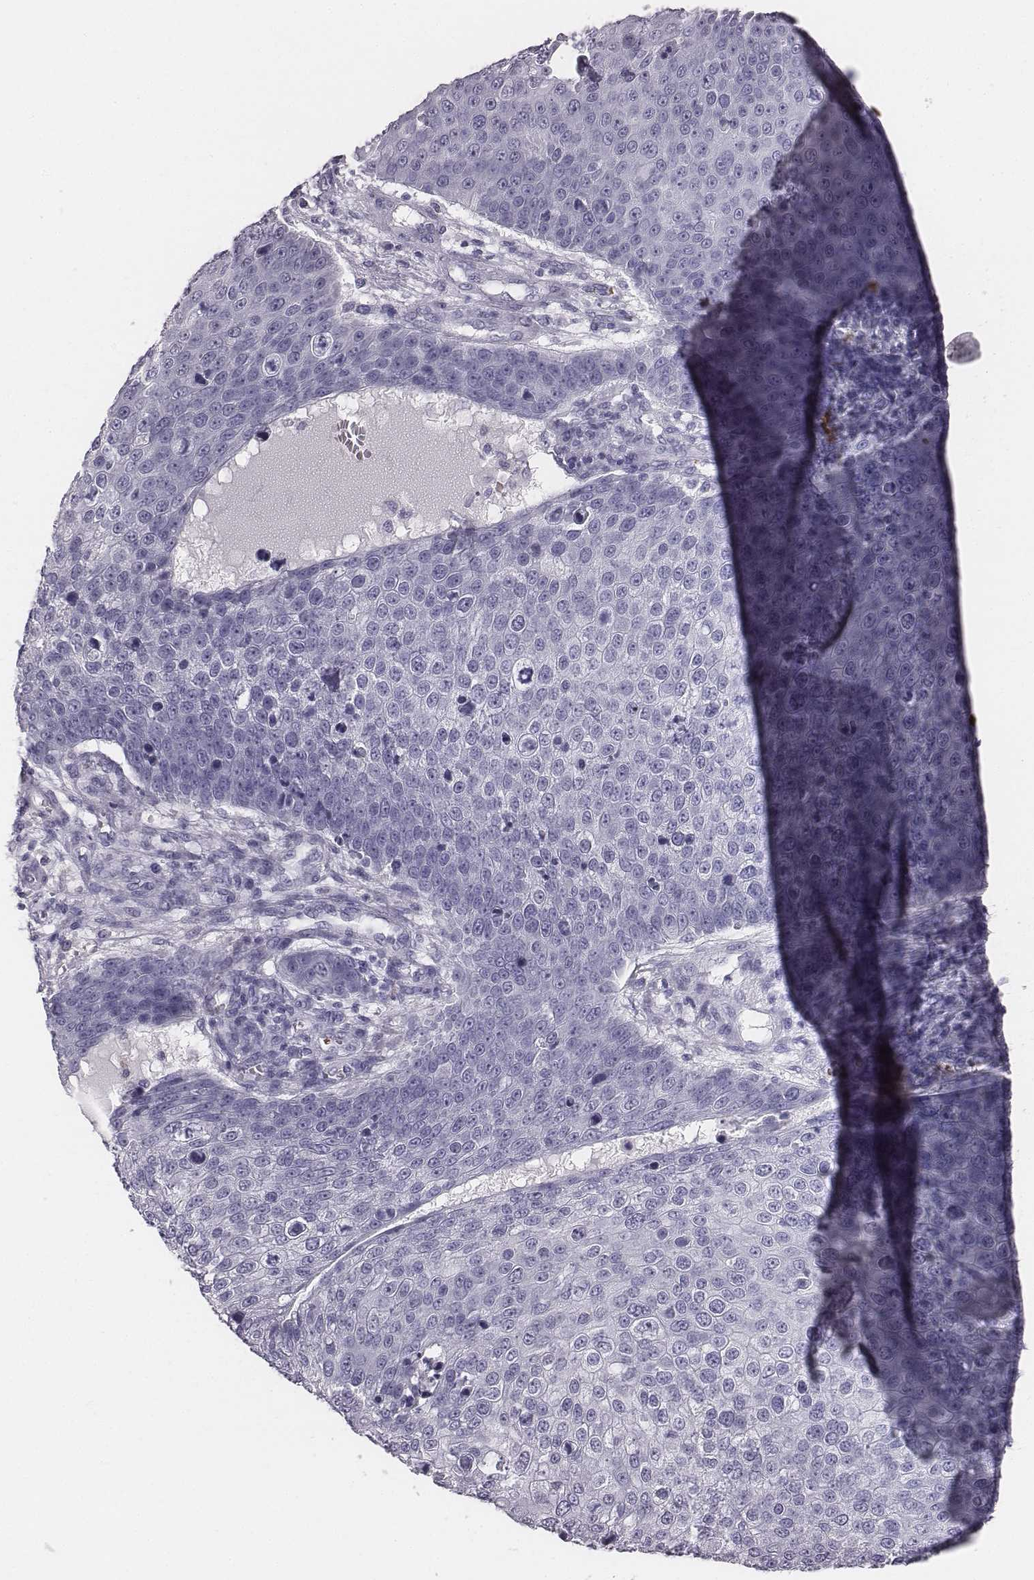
{"staining": {"intensity": "negative", "quantity": "none", "location": "none"}, "tissue": "skin cancer", "cell_type": "Tumor cells", "image_type": "cancer", "snomed": [{"axis": "morphology", "description": "Squamous cell carcinoma, NOS"}, {"axis": "topography", "description": "Skin"}], "caption": "High magnification brightfield microscopy of skin cancer stained with DAB (brown) and counterstained with hematoxylin (blue): tumor cells show no significant positivity.", "gene": "HBZ", "patient": {"sex": "male", "age": 71}}